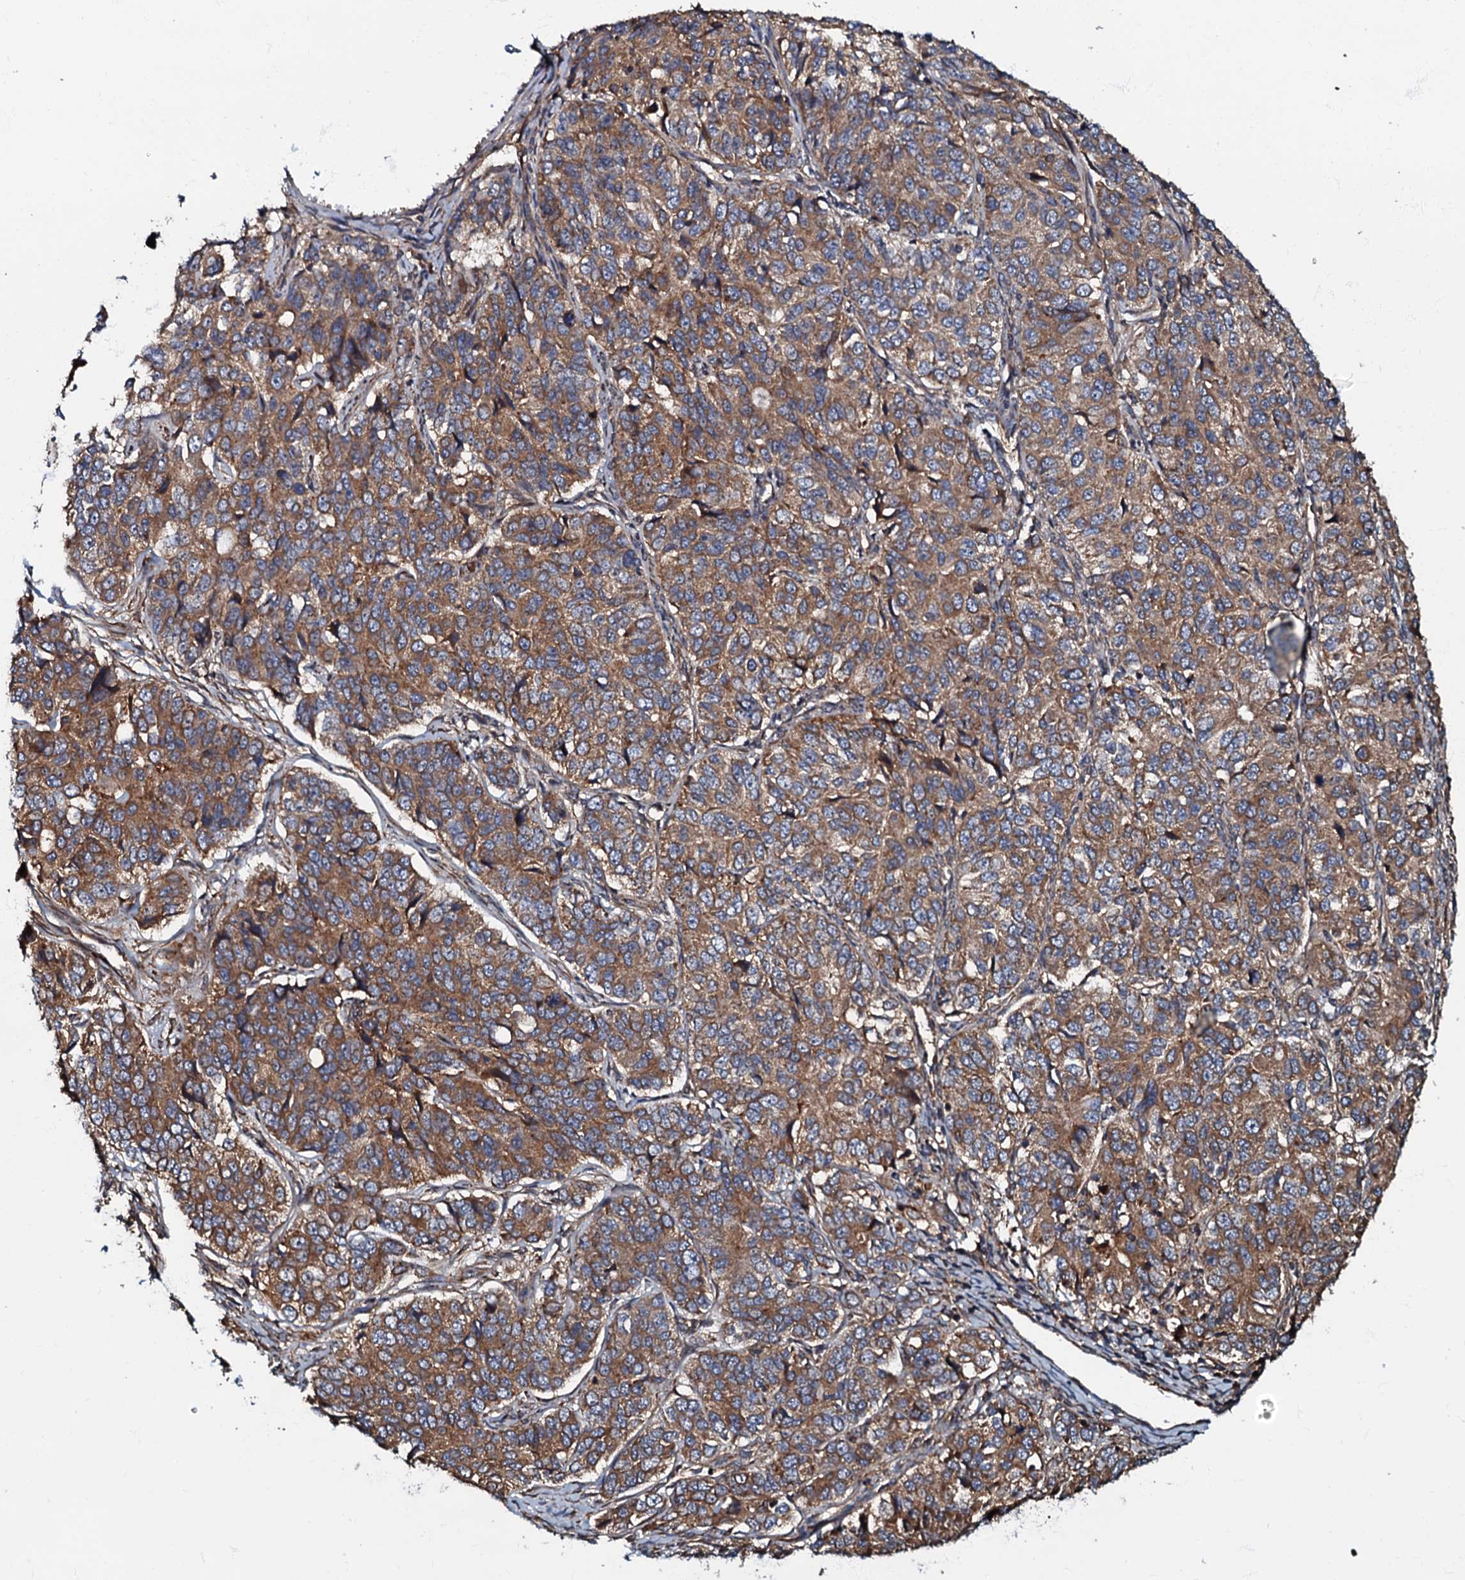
{"staining": {"intensity": "moderate", "quantity": ">75%", "location": "cytoplasmic/membranous"}, "tissue": "ovarian cancer", "cell_type": "Tumor cells", "image_type": "cancer", "snomed": [{"axis": "morphology", "description": "Carcinoma, endometroid"}, {"axis": "topography", "description": "Ovary"}], "caption": "About >75% of tumor cells in ovarian cancer show moderate cytoplasmic/membranous protein staining as visualized by brown immunohistochemical staining.", "gene": "BLOC1S6", "patient": {"sex": "female", "age": 51}}